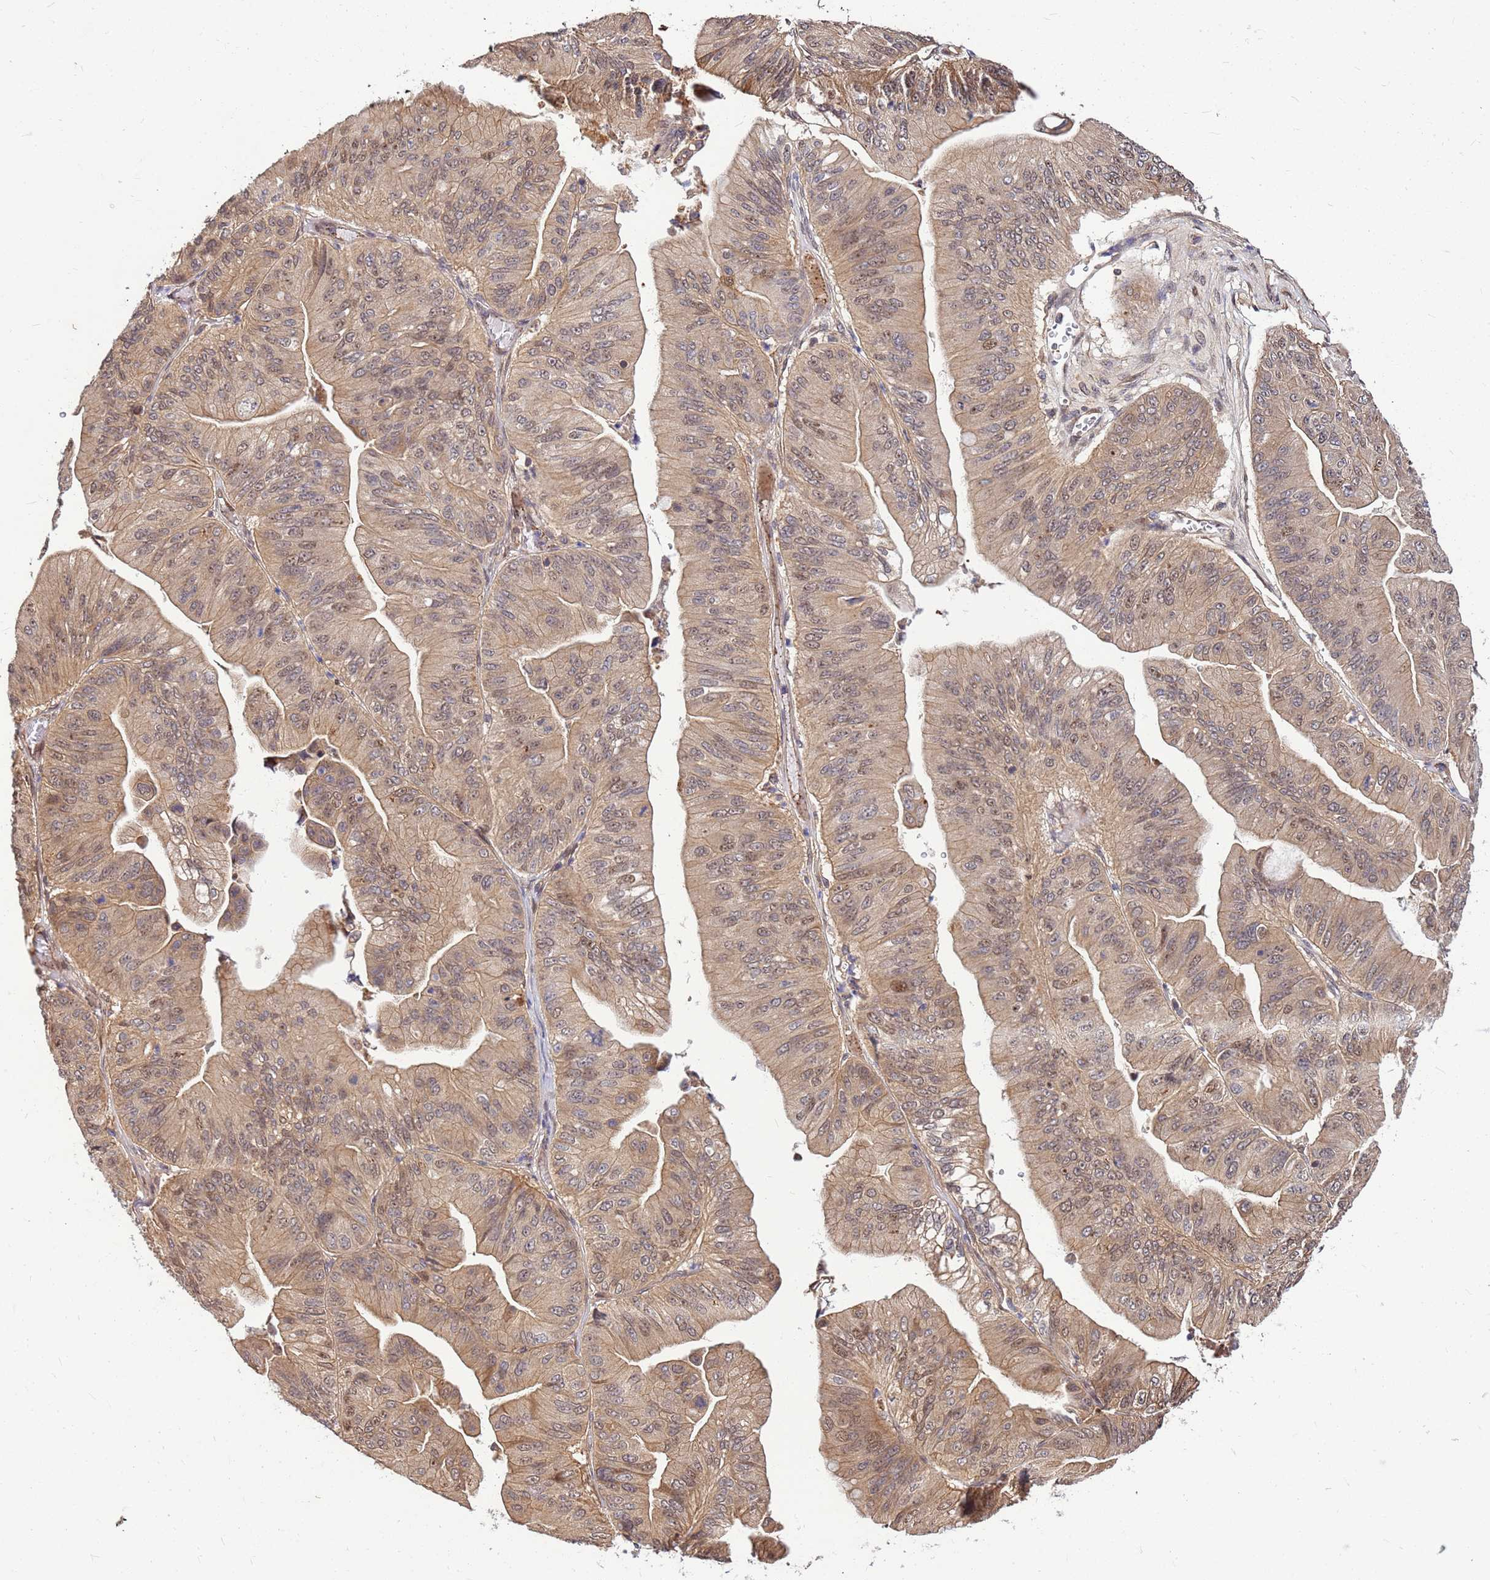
{"staining": {"intensity": "moderate", "quantity": ">75%", "location": "cytoplasmic/membranous,nuclear"}, "tissue": "ovarian cancer", "cell_type": "Tumor cells", "image_type": "cancer", "snomed": [{"axis": "morphology", "description": "Cystadenocarcinoma, mucinous, NOS"}, {"axis": "topography", "description": "Ovary"}], "caption": "This is an image of immunohistochemistry staining of ovarian cancer (mucinous cystadenocarcinoma), which shows moderate expression in the cytoplasmic/membranous and nuclear of tumor cells.", "gene": "DUS4L", "patient": {"sex": "female", "age": 61}}